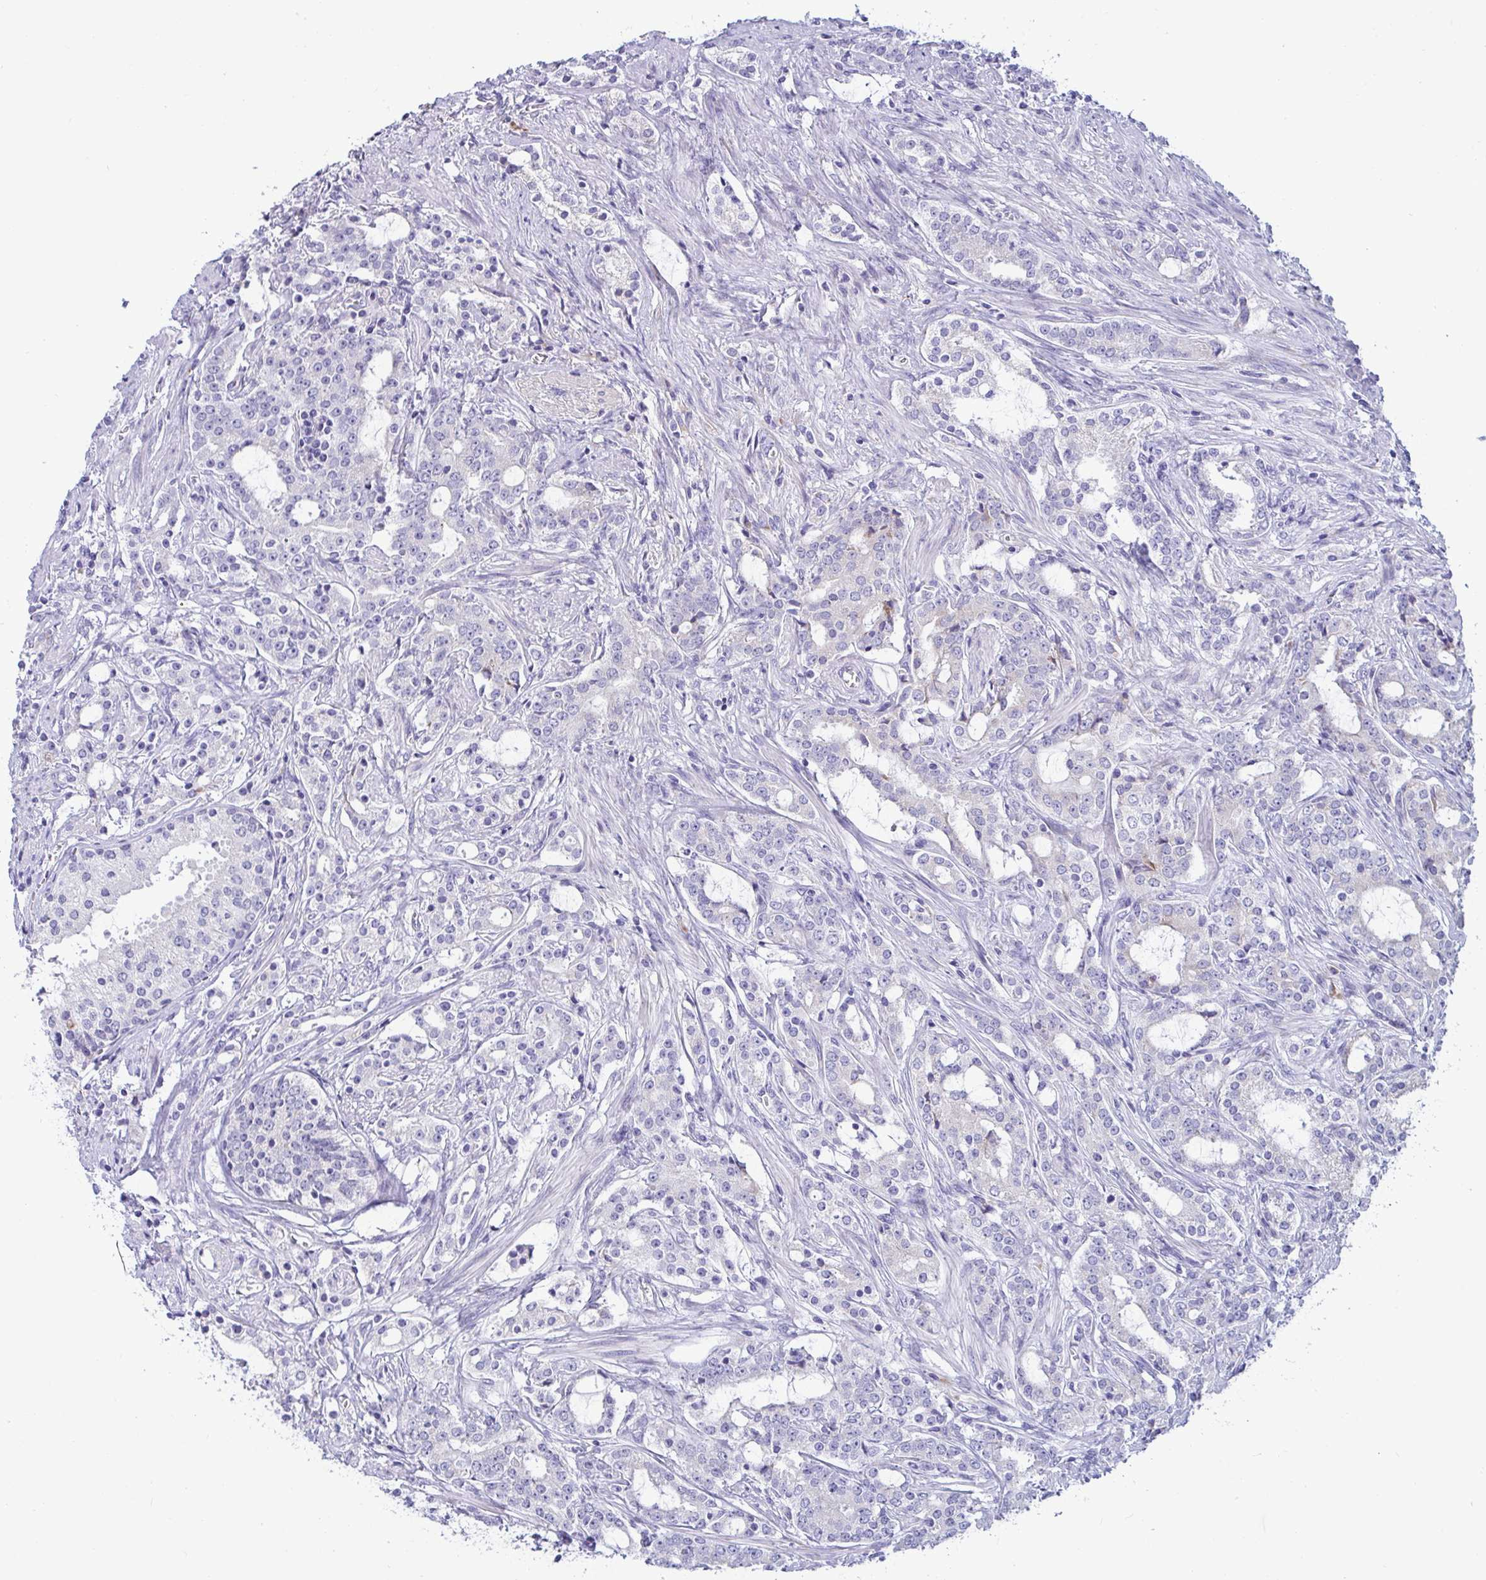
{"staining": {"intensity": "negative", "quantity": "none", "location": "none"}, "tissue": "prostate cancer", "cell_type": "Tumor cells", "image_type": "cancer", "snomed": [{"axis": "morphology", "description": "Adenocarcinoma, Medium grade"}, {"axis": "topography", "description": "Prostate"}], "caption": "Tumor cells are negative for brown protein staining in prostate cancer (adenocarcinoma (medium-grade)).", "gene": "TFPI2", "patient": {"sex": "male", "age": 57}}